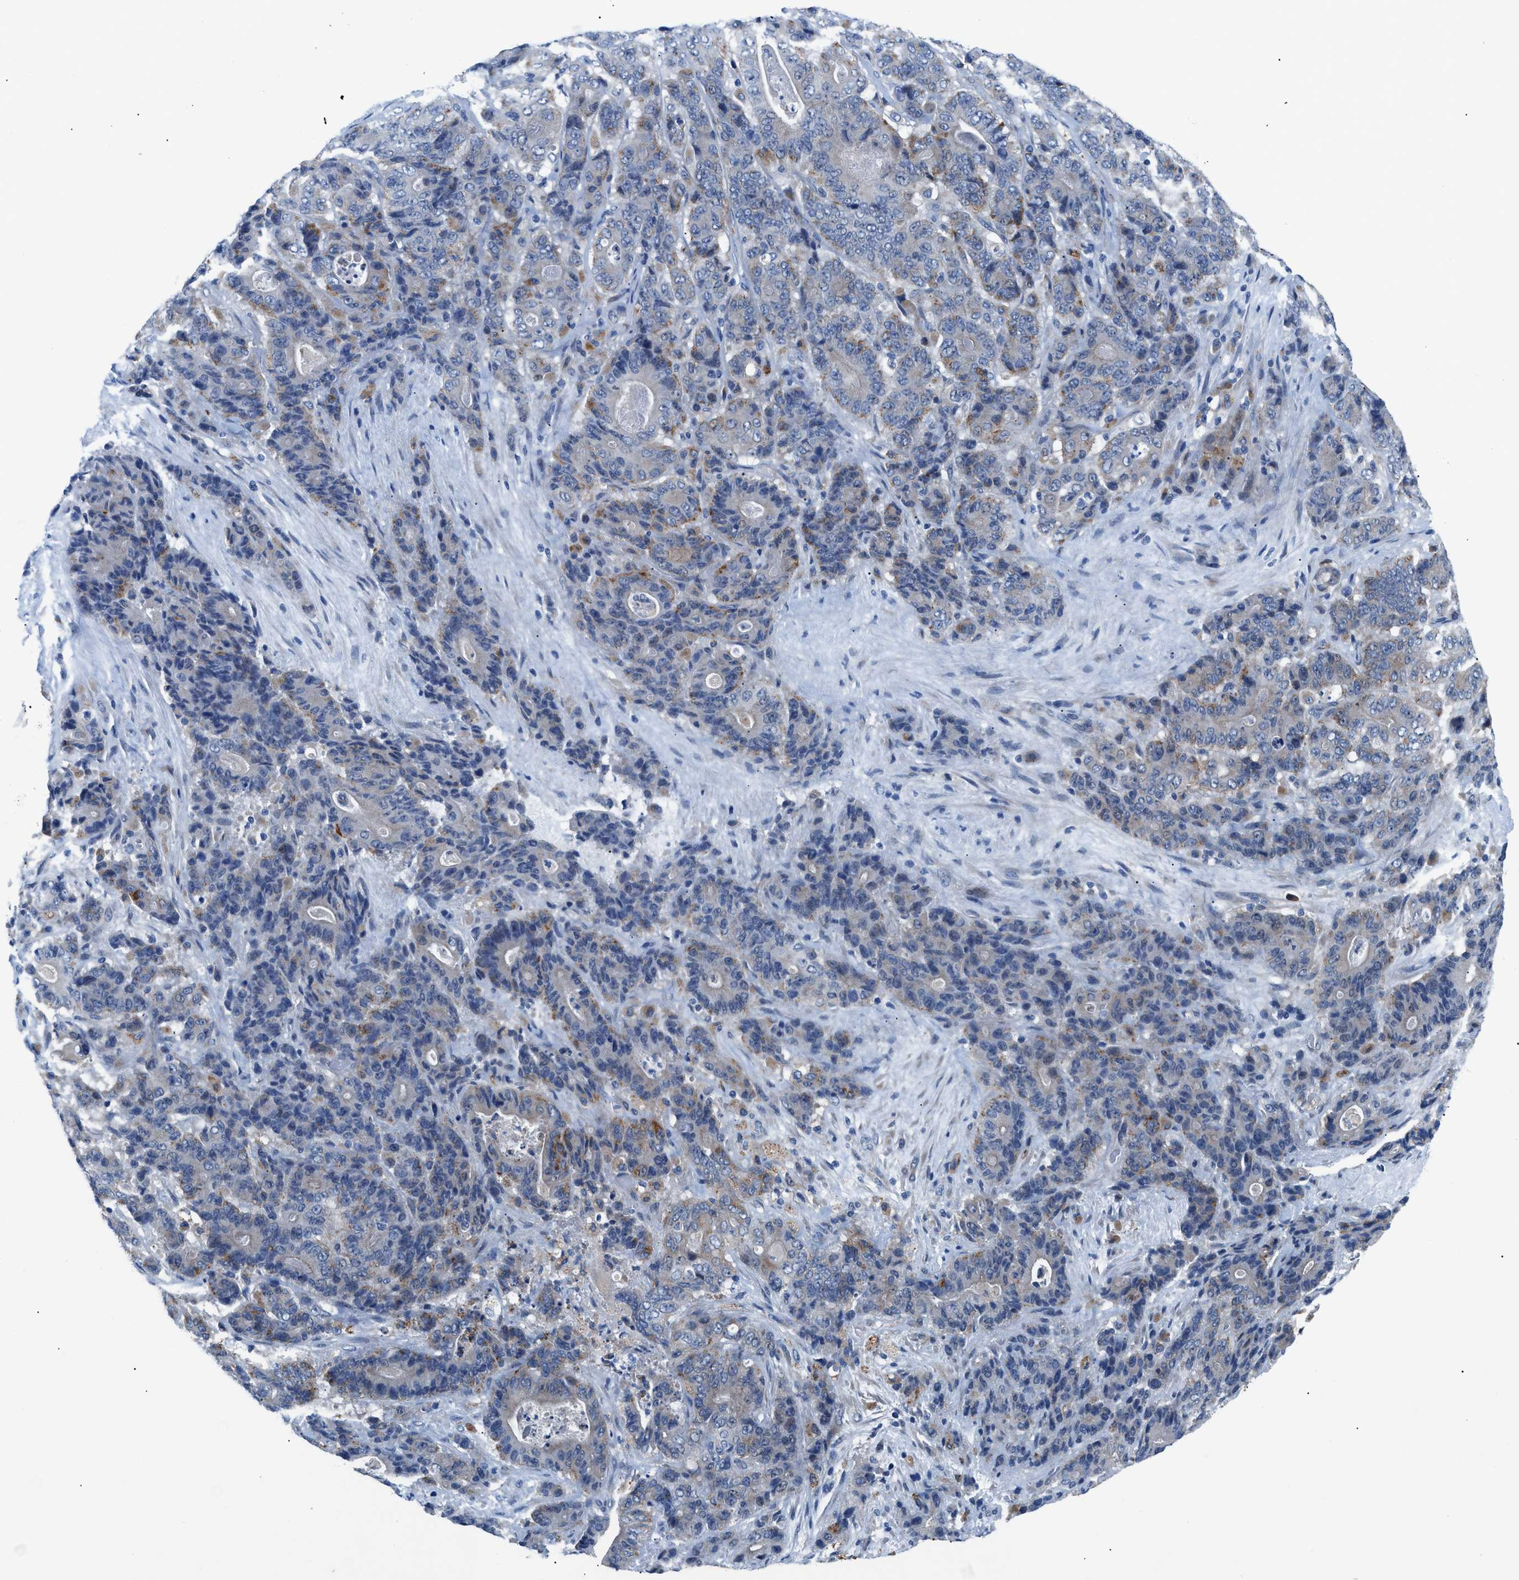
{"staining": {"intensity": "weak", "quantity": "<25%", "location": "cytoplasmic/membranous"}, "tissue": "stomach cancer", "cell_type": "Tumor cells", "image_type": "cancer", "snomed": [{"axis": "morphology", "description": "Adenocarcinoma, NOS"}, {"axis": "topography", "description": "Stomach"}], "caption": "Photomicrograph shows no significant protein expression in tumor cells of stomach cancer (adenocarcinoma).", "gene": "UAP1", "patient": {"sex": "female", "age": 73}}